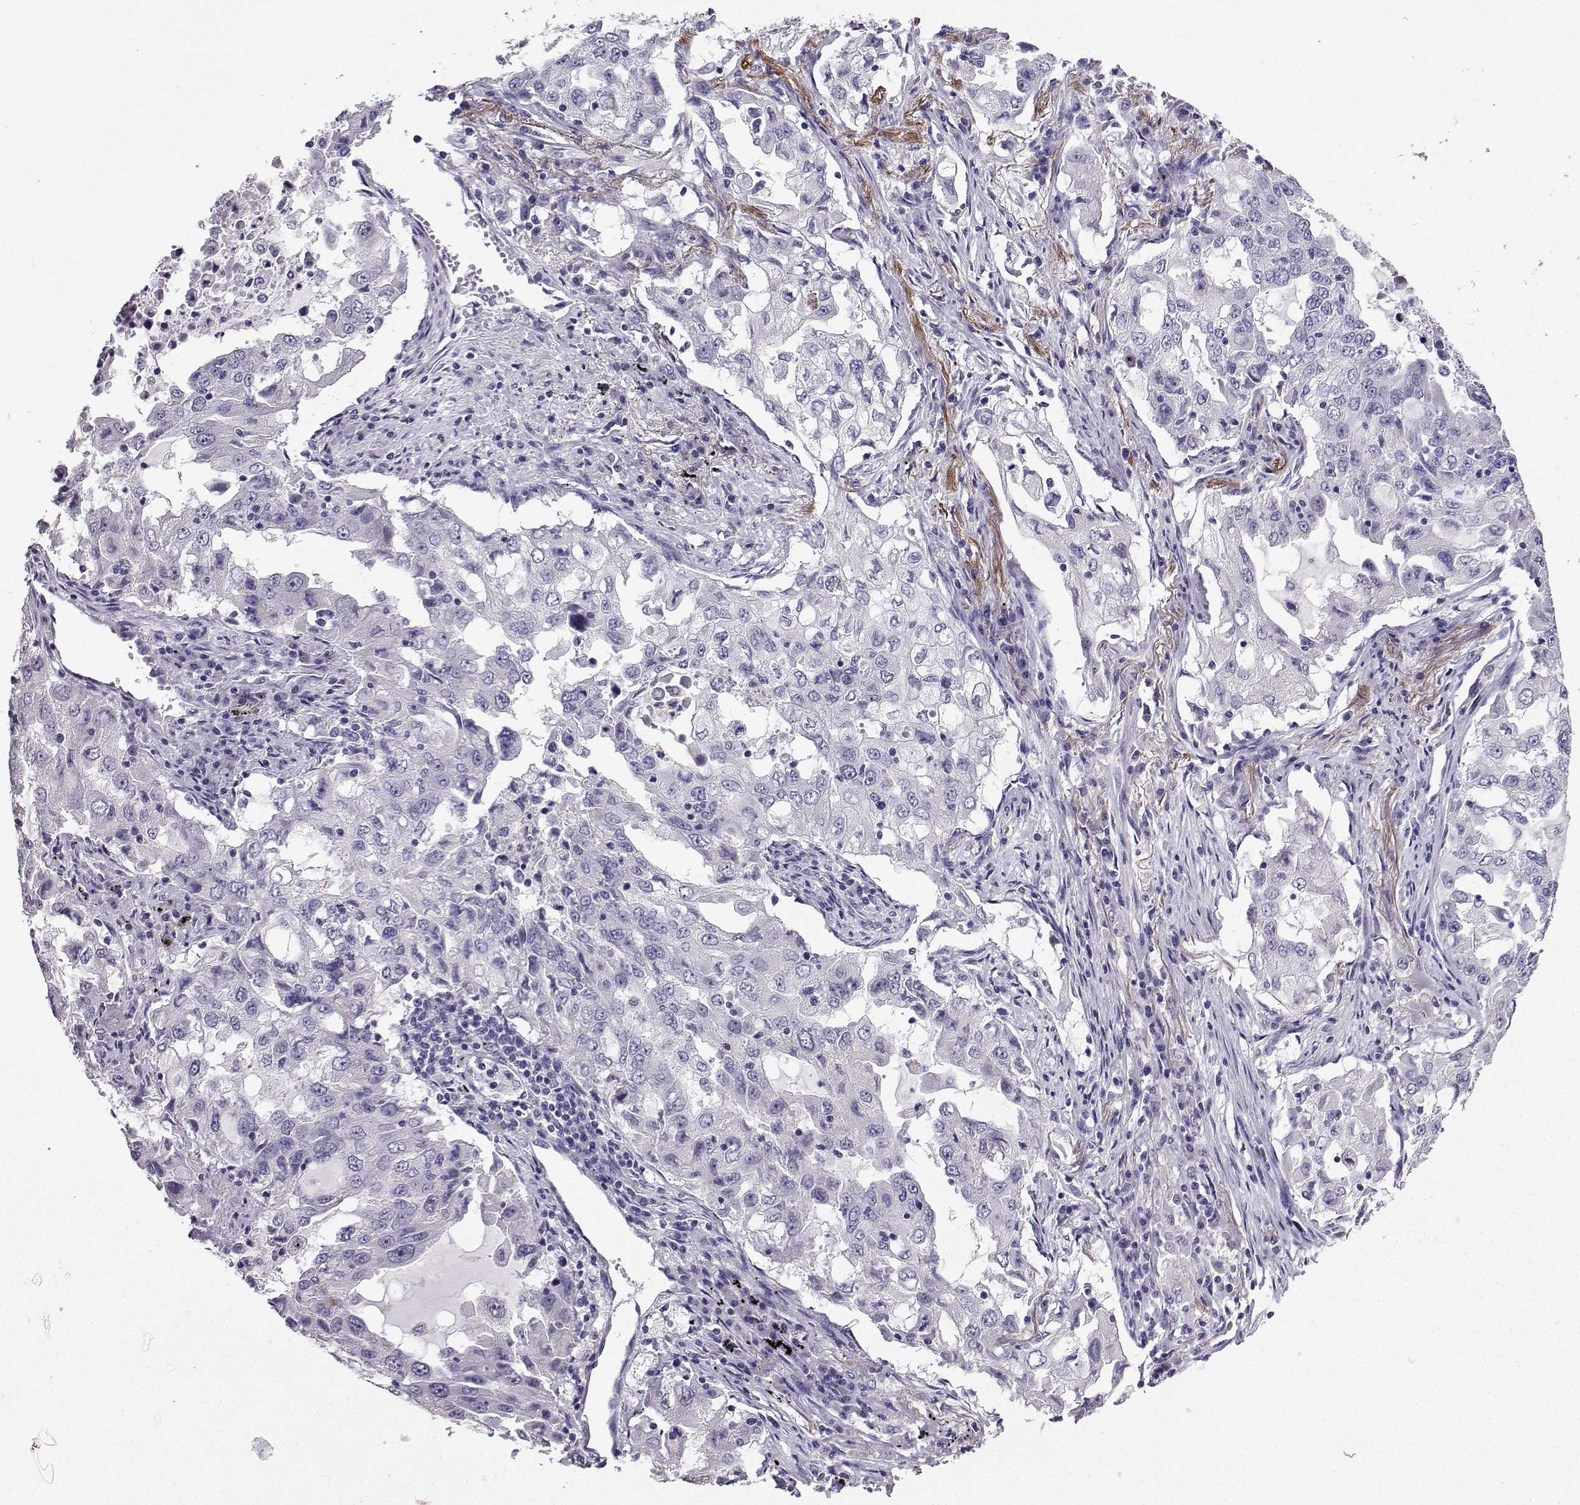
{"staining": {"intensity": "negative", "quantity": "none", "location": "none"}, "tissue": "lung cancer", "cell_type": "Tumor cells", "image_type": "cancer", "snomed": [{"axis": "morphology", "description": "Adenocarcinoma, NOS"}, {"axis": "topography", "description": "Lung"}], "caption": "Immunohistochemistry (IHC) micrograph of lung adenocarcinoma stained for a protein (brown), which demonstrates no positivity in tumor cells.", "gene": "SPAG11B", "patient": {"sex": "female", "age": 61}}